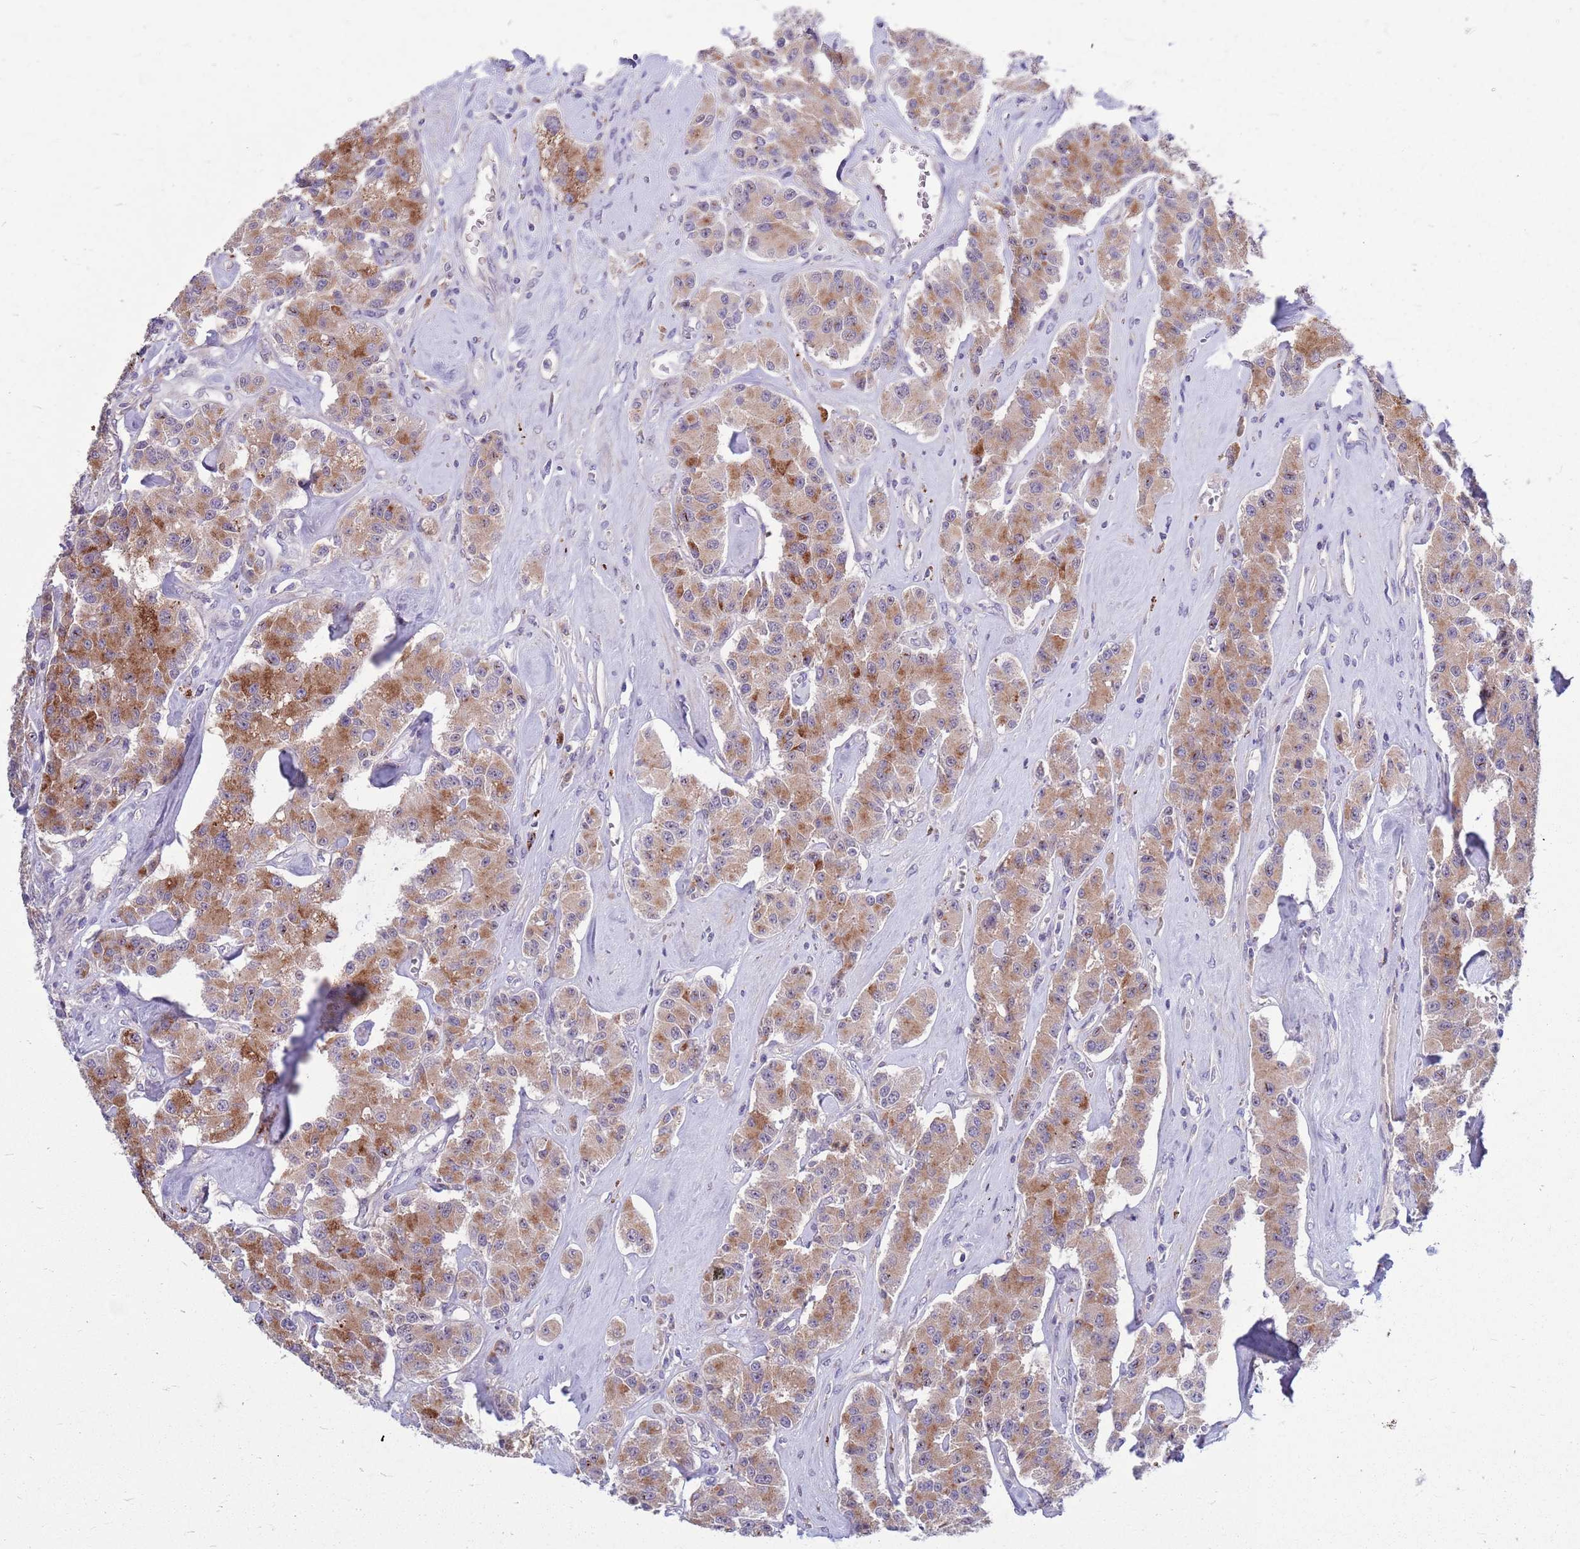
{"staining": {"intensity": "moderate", "quantity": ">75%", "location": "cytoplasmic/membranous"}, "tissue": "carcinoid", "cell_type": "Tumor cells", "image_type": "cancer", "snomed": [{"axis": "morphology", "description": "Carcinoid, malignant, NOS"}, {"axis": "topography", "description": "Pancreas"}], "caption": "Brown immunohistochemical staining in human carcinoid (malignant) displays moderate cytoplasmic/membranous positivity in approximately >75% of tumor cells. (brown staining indicates protein expression, while blue staining denotes nuclei).", "gene": "KLHL29", "patient": {"sex": "male", "age": 41}}